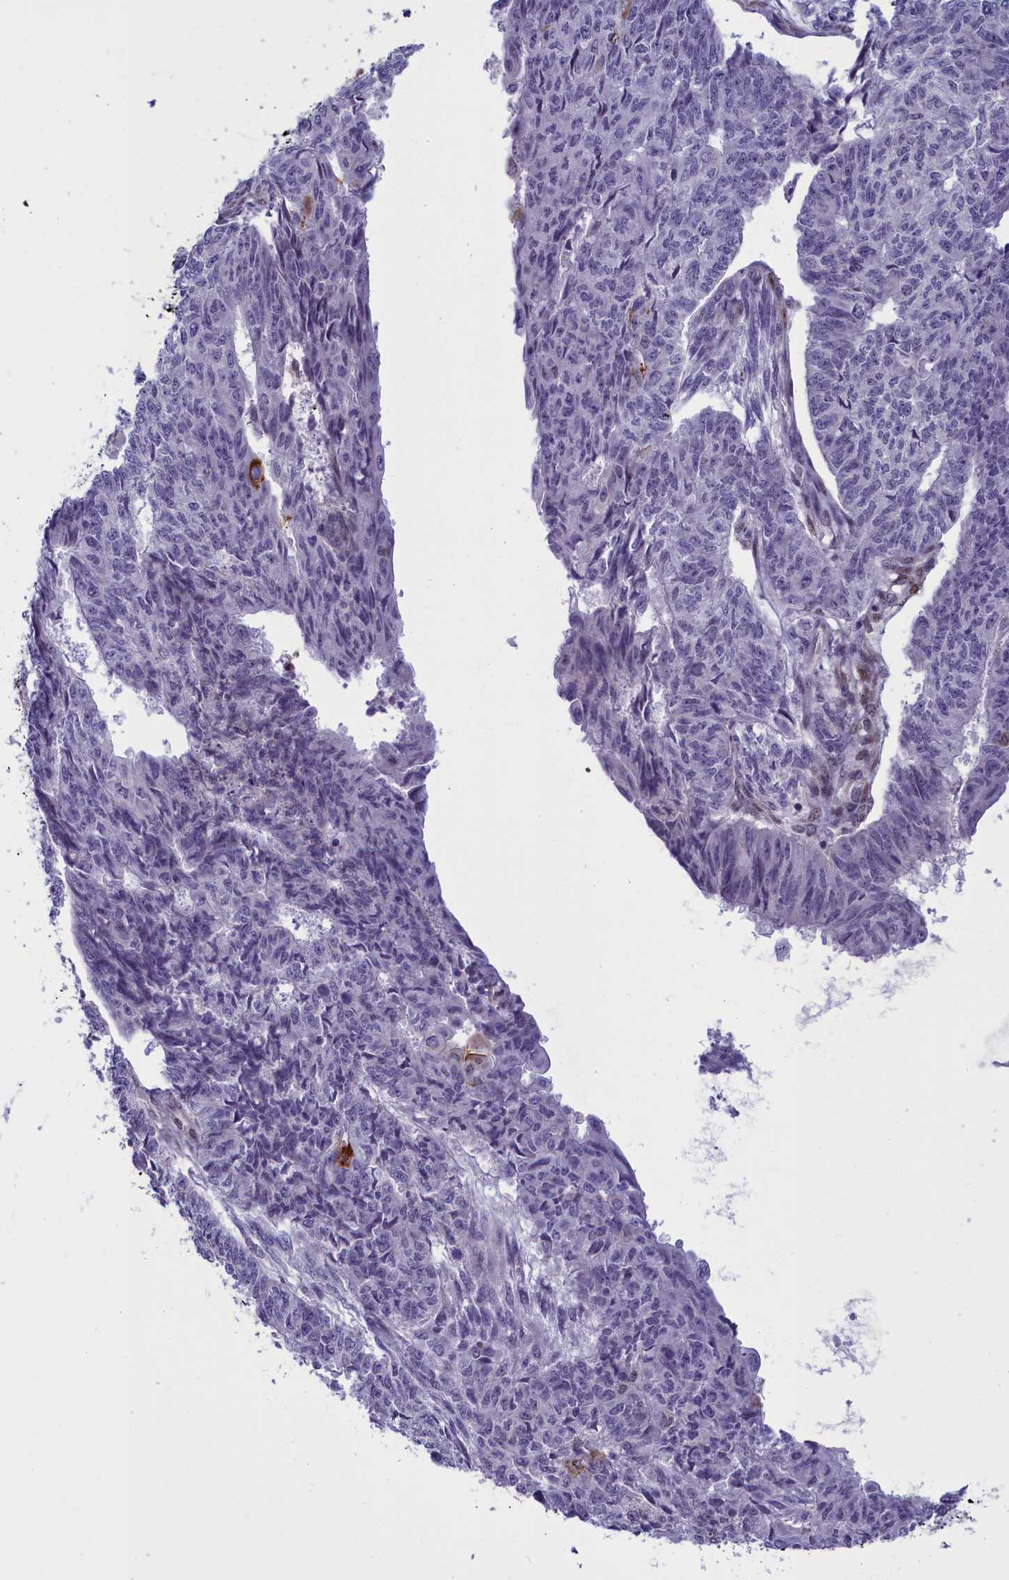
{"staining": {"intensity": "negative", "quantity": "none", "location": "none"}, "tissue": "endometrial cancer", "cell_type": "Tumor cells", "image_type": "cancer", "snomed": [{"axis": "morphology", "description": "Adenocarcinoma, NOS"}, {"axis": "topography", "description": "Endometrium"}], "caption": "A photomicrograph of human endometrial adenocarcinoma is negative for staining in tumor cells. Nuclei are stained in blue.", "gene": "IGSF6", "patient": {"sex": "female", "age": 32}}